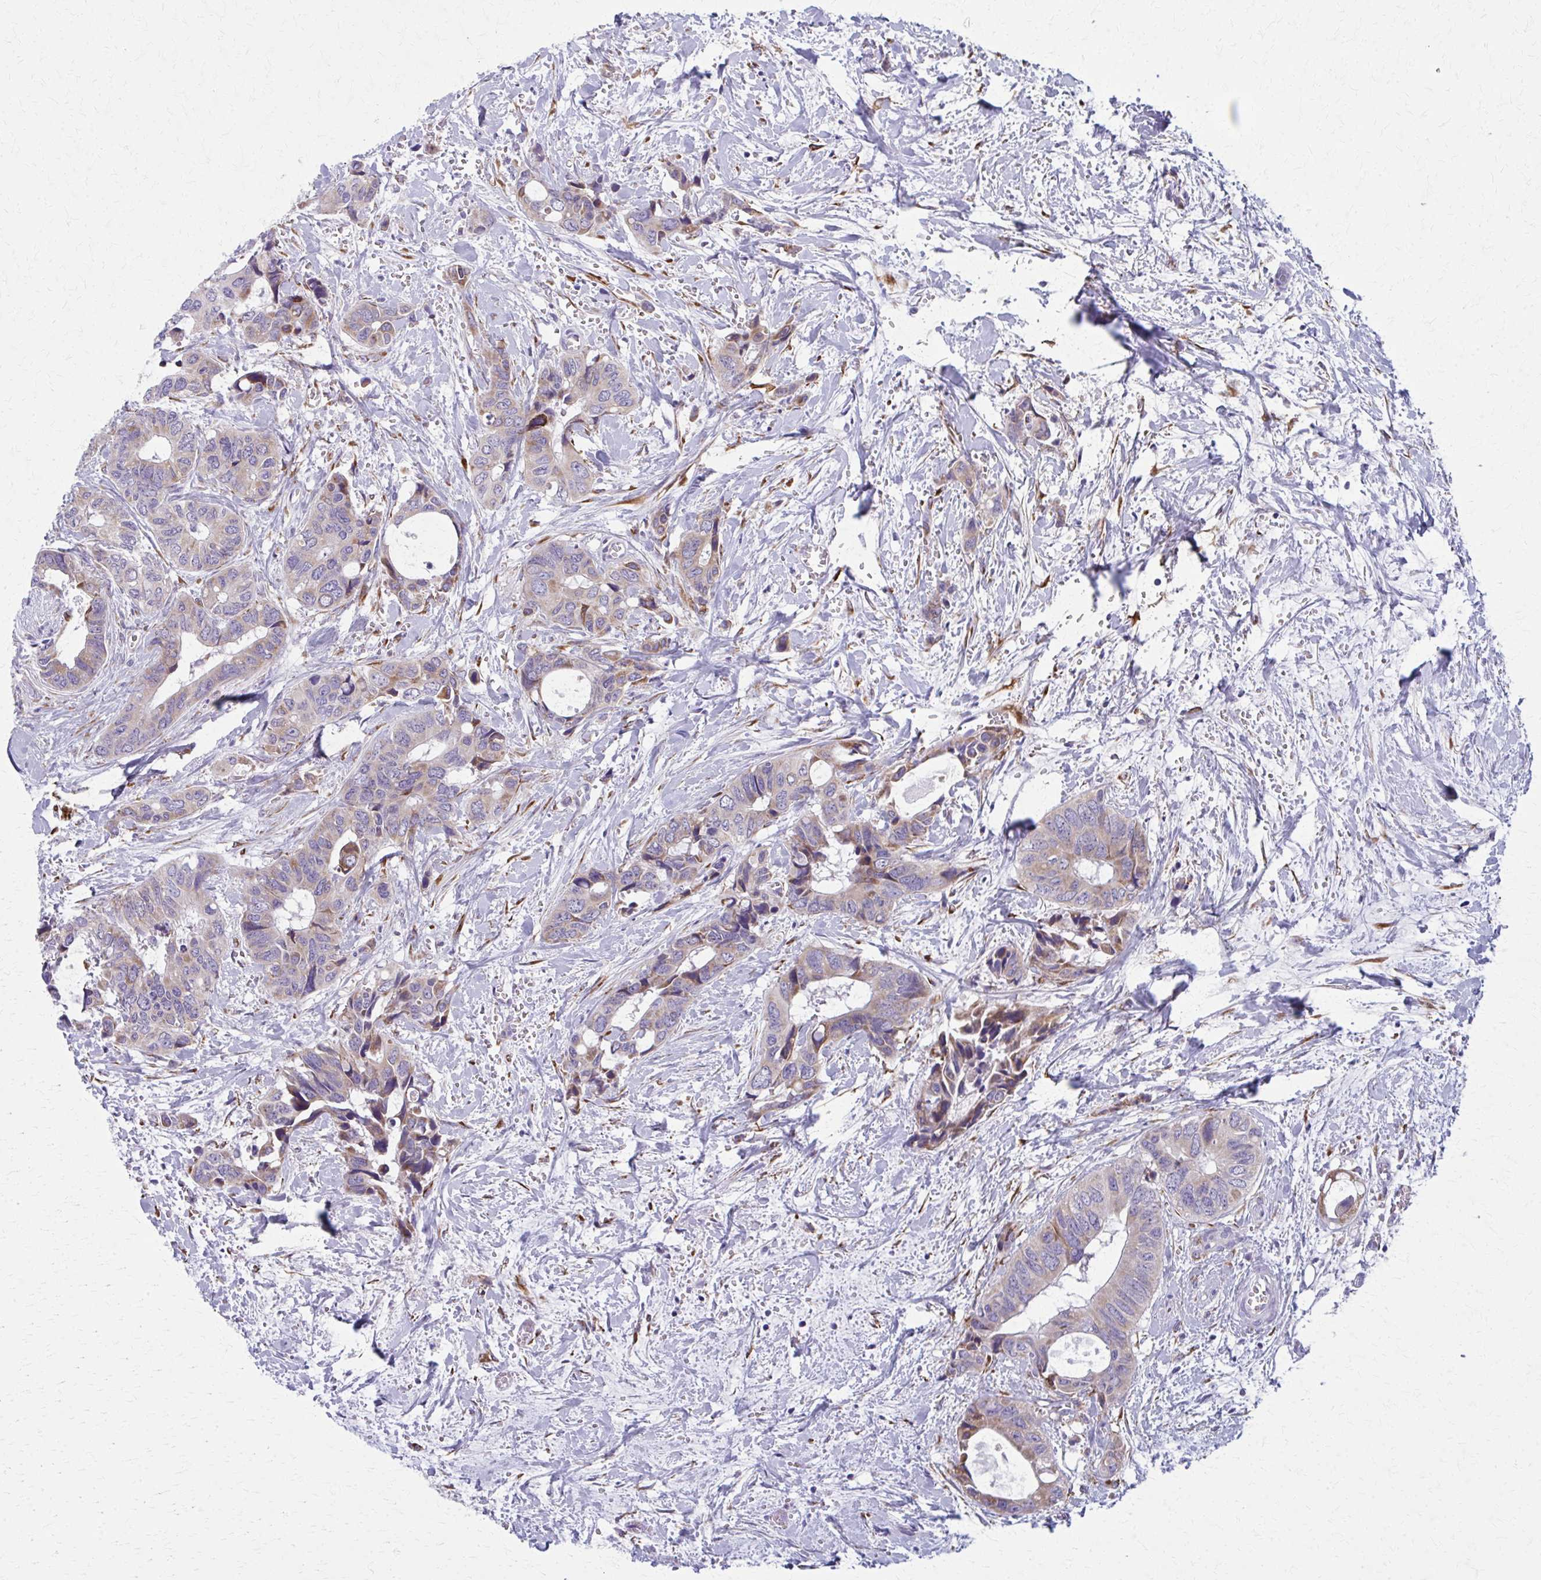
{"staining": {"intensity": "weak", "quantity": "25%-75%", "location": "cytoplasmic/membranous"}, "tissue": "colorectal cancer", "cell_type": "Tumor cells", "image_type": "cancer", "snomed": [{"axis": "morphology", "description": "Adenocarcinoma, NOS"}, {"axis": "topography", "description": "Rectum"}], "caption": "IHC micrograph of colorectal cancer stained for a protein (brown), which shows low levels of weak cytoplasmic/membranous staining in about 25%-75% of tumor cells.", "gene": "SPATS2L", "patient": {"sex": "male", "age": 76}}